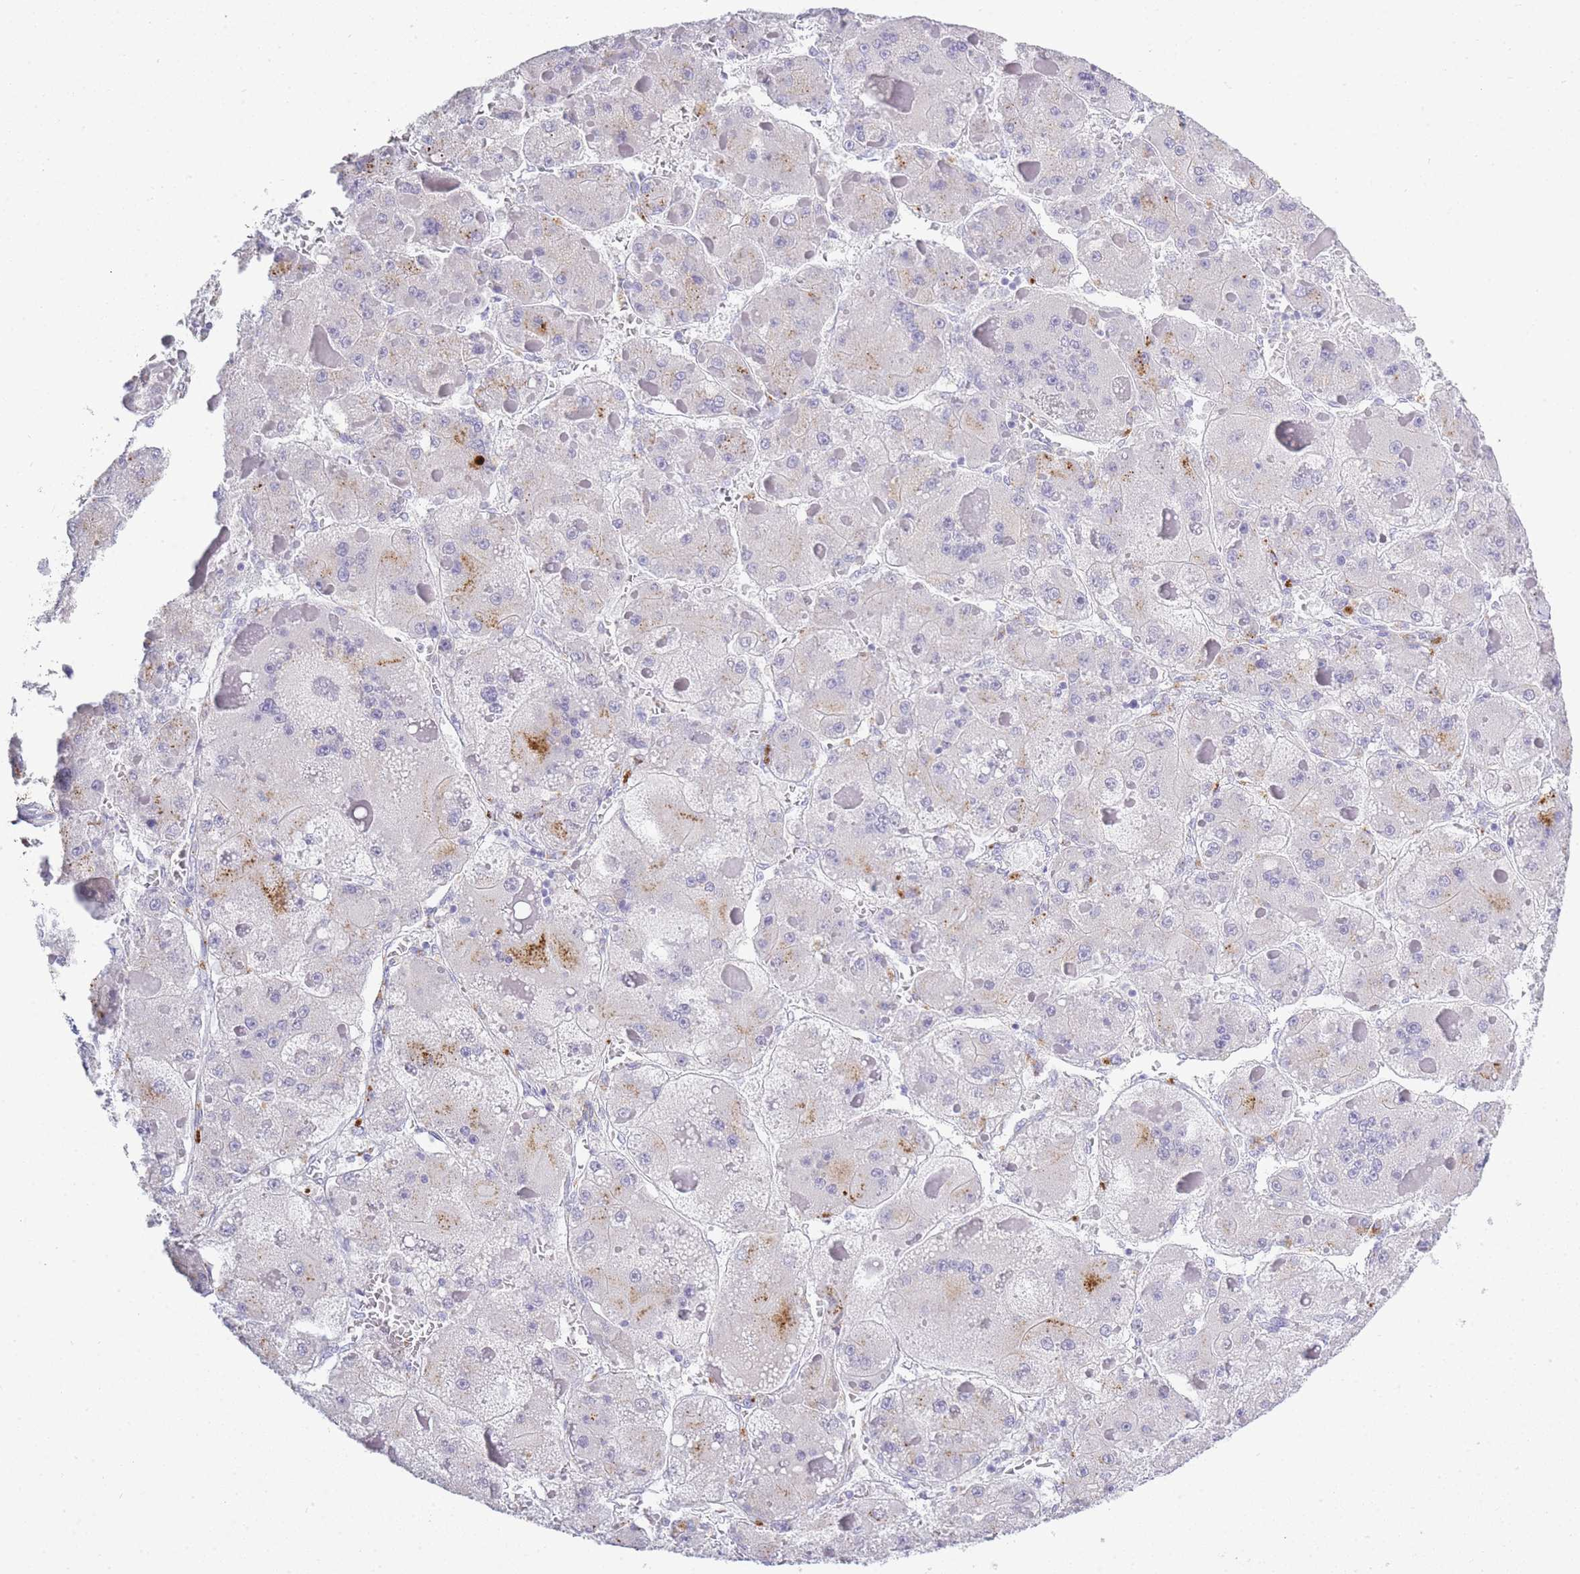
{"staining": {"intensity": "negative", "quantity": "none", "location": "none"}, "tissue": "liver cancer", "cell_type": "Tumor cells", "image_type": "cancer", "snomed": [{"axis": "morphology", "description": "Carcinoma, Hepatocellular, NOS"}, {"axis": "topography", "description": "Liver"}], "caption": "The immunohistochemistry (IHC) image has no significant positivity in tumor cells of hepatocellular carcinoma (liver) tissue.", "gene": "RHO", "patient": {"sex": "female", "age": 73}}